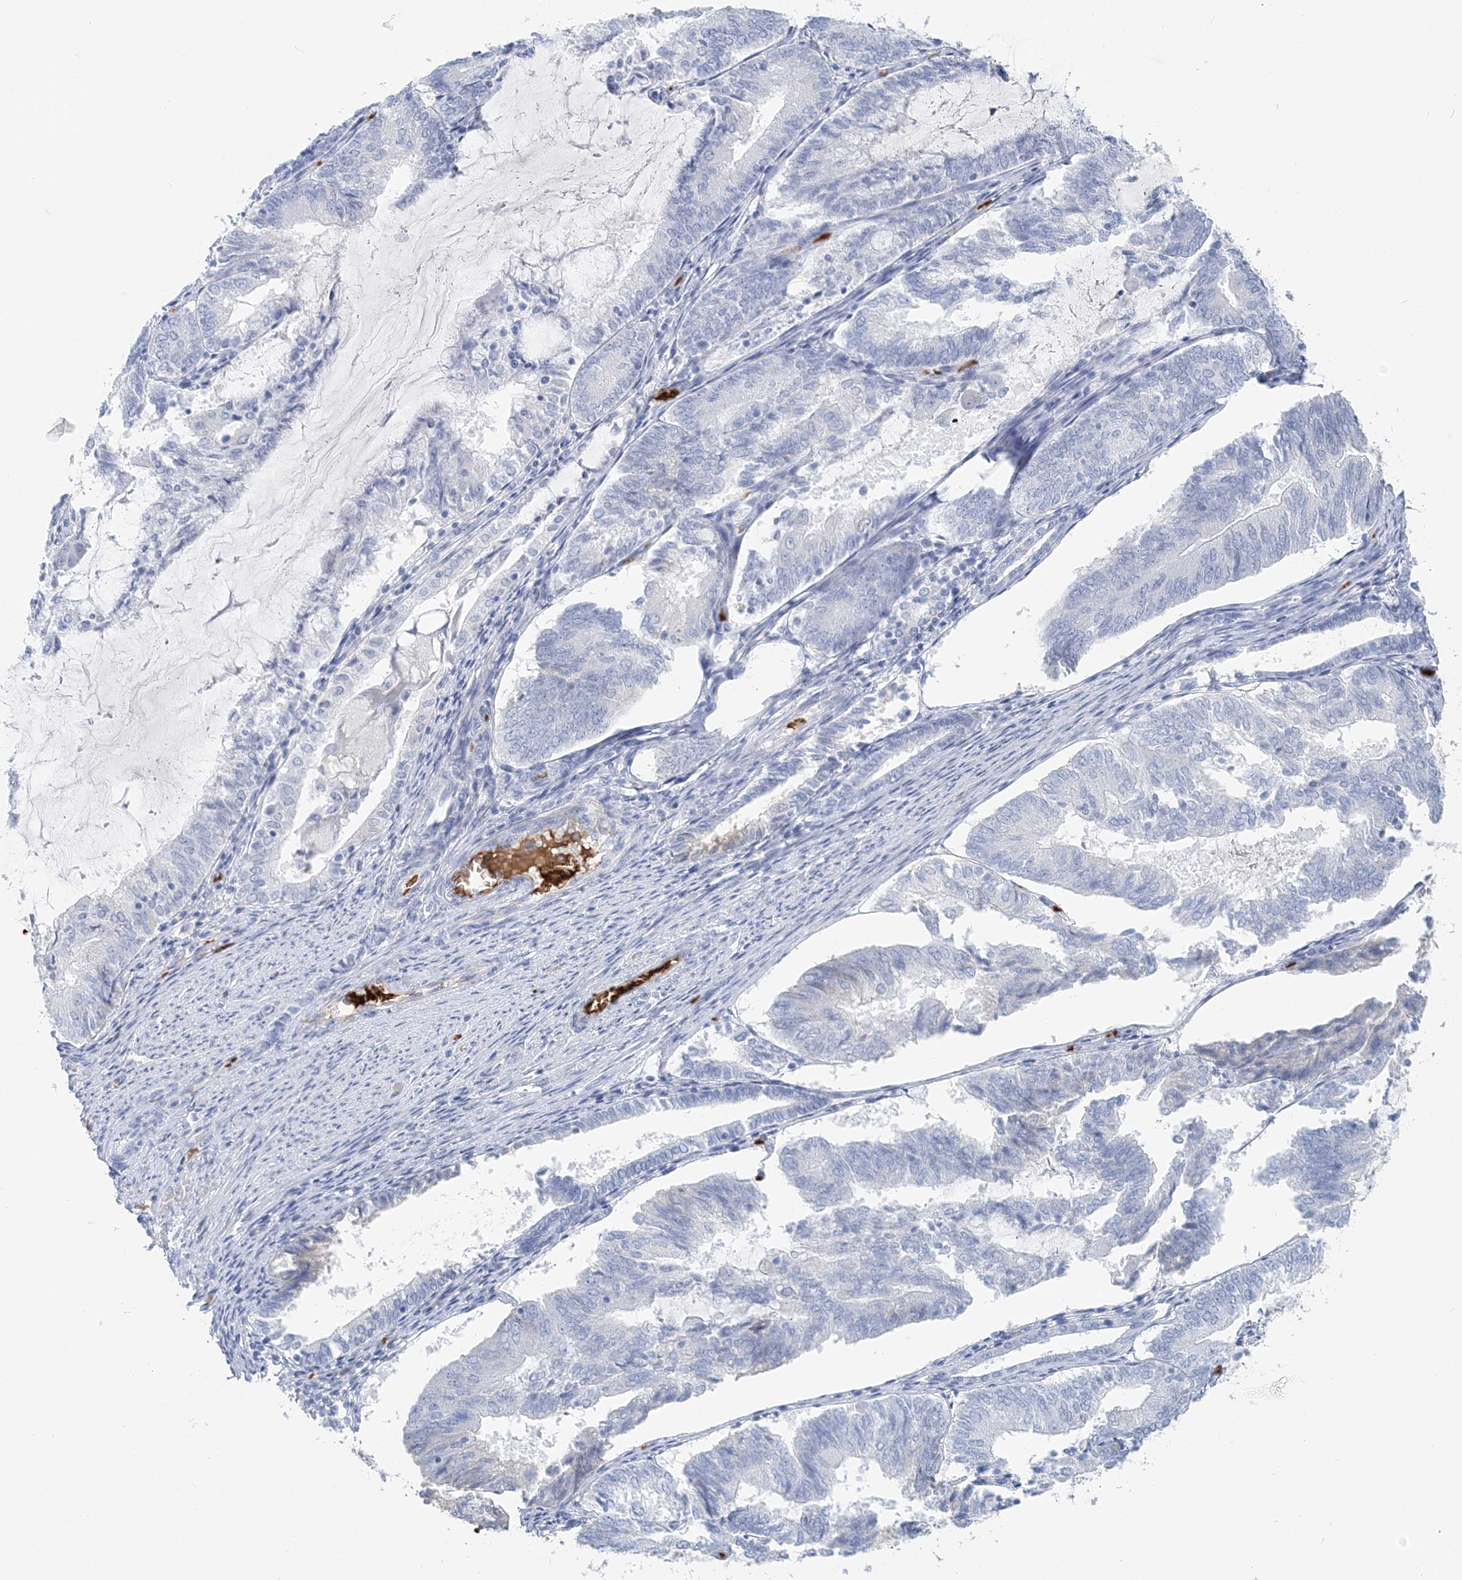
{"staining": {"intensity": "negative", "quantity": "none", "location": "none"}, "tissue": "endometrial cancer", "cell_type": "Tumor cells", "image_type": "cancer", "snomed": [{"axis": "morphology", "description": "Adenocarcinoma, NOS"}, {"axis": "topography", "description": "Endometrium"}], "caption": "DAB immunohistochemical staining of endometrial cancer (adenocarcinoma) demonstrates no significant staining in tumor cells.", "gene": "HBA2", "patient": {"sex": "female", "age": 81}}